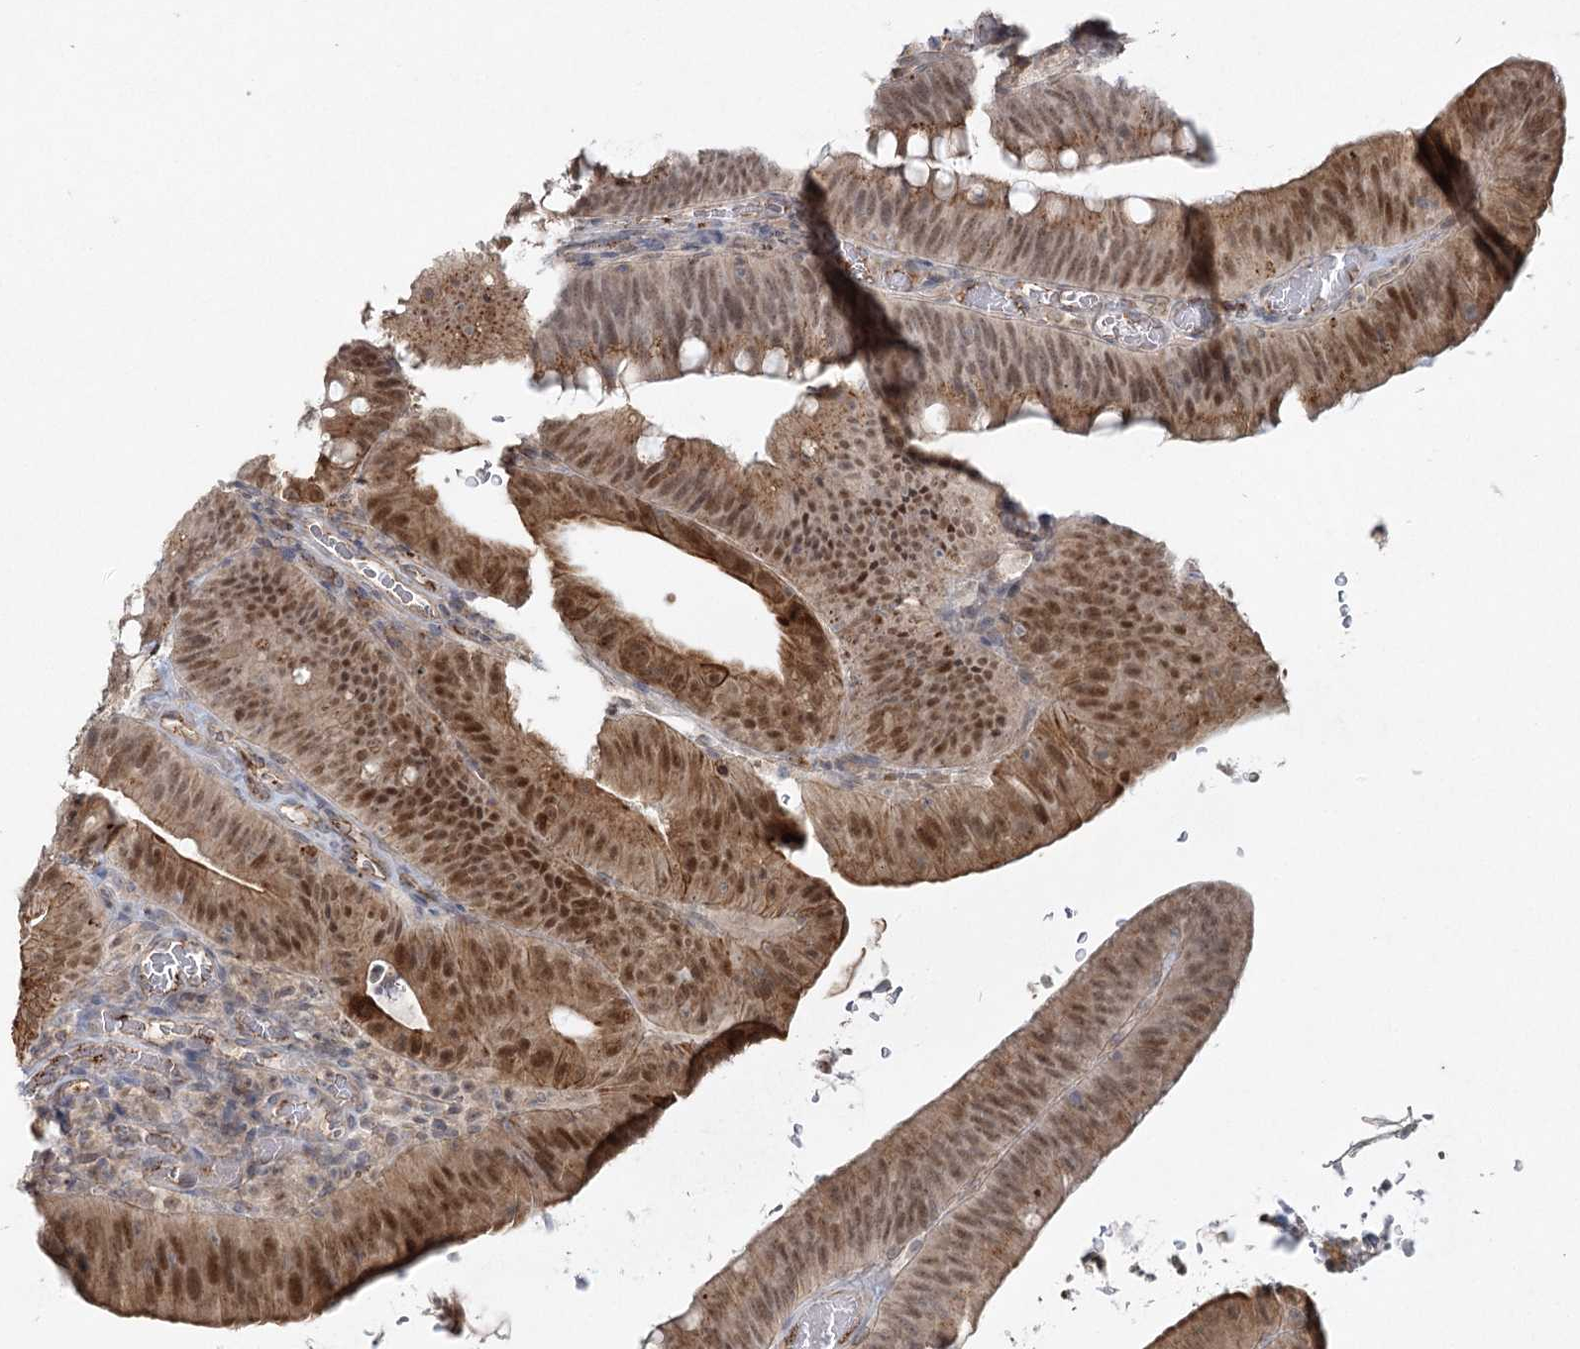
{"staining": {"intensity": "moderate", "quantity": ">75%", "location": "cytoplasmic/membranous,nuclear"}, "tissue": "colorectal cancer", "cell_type": "Tumor cells", "image_type": "cancer", "snomed": [{"axis": "morphology", "description": "Normal tissue, NOS"}, {"axis": "topography", "description": "Colon"}], "caption": "Immunohistochemical staining of colorectal cancer shows moderate cytoplasmic/membranous and nuclear protein positivity in about >75% of tumor cells.", "gene": "KBTBD4", "patient": {"sex": "female", "age": 82}}